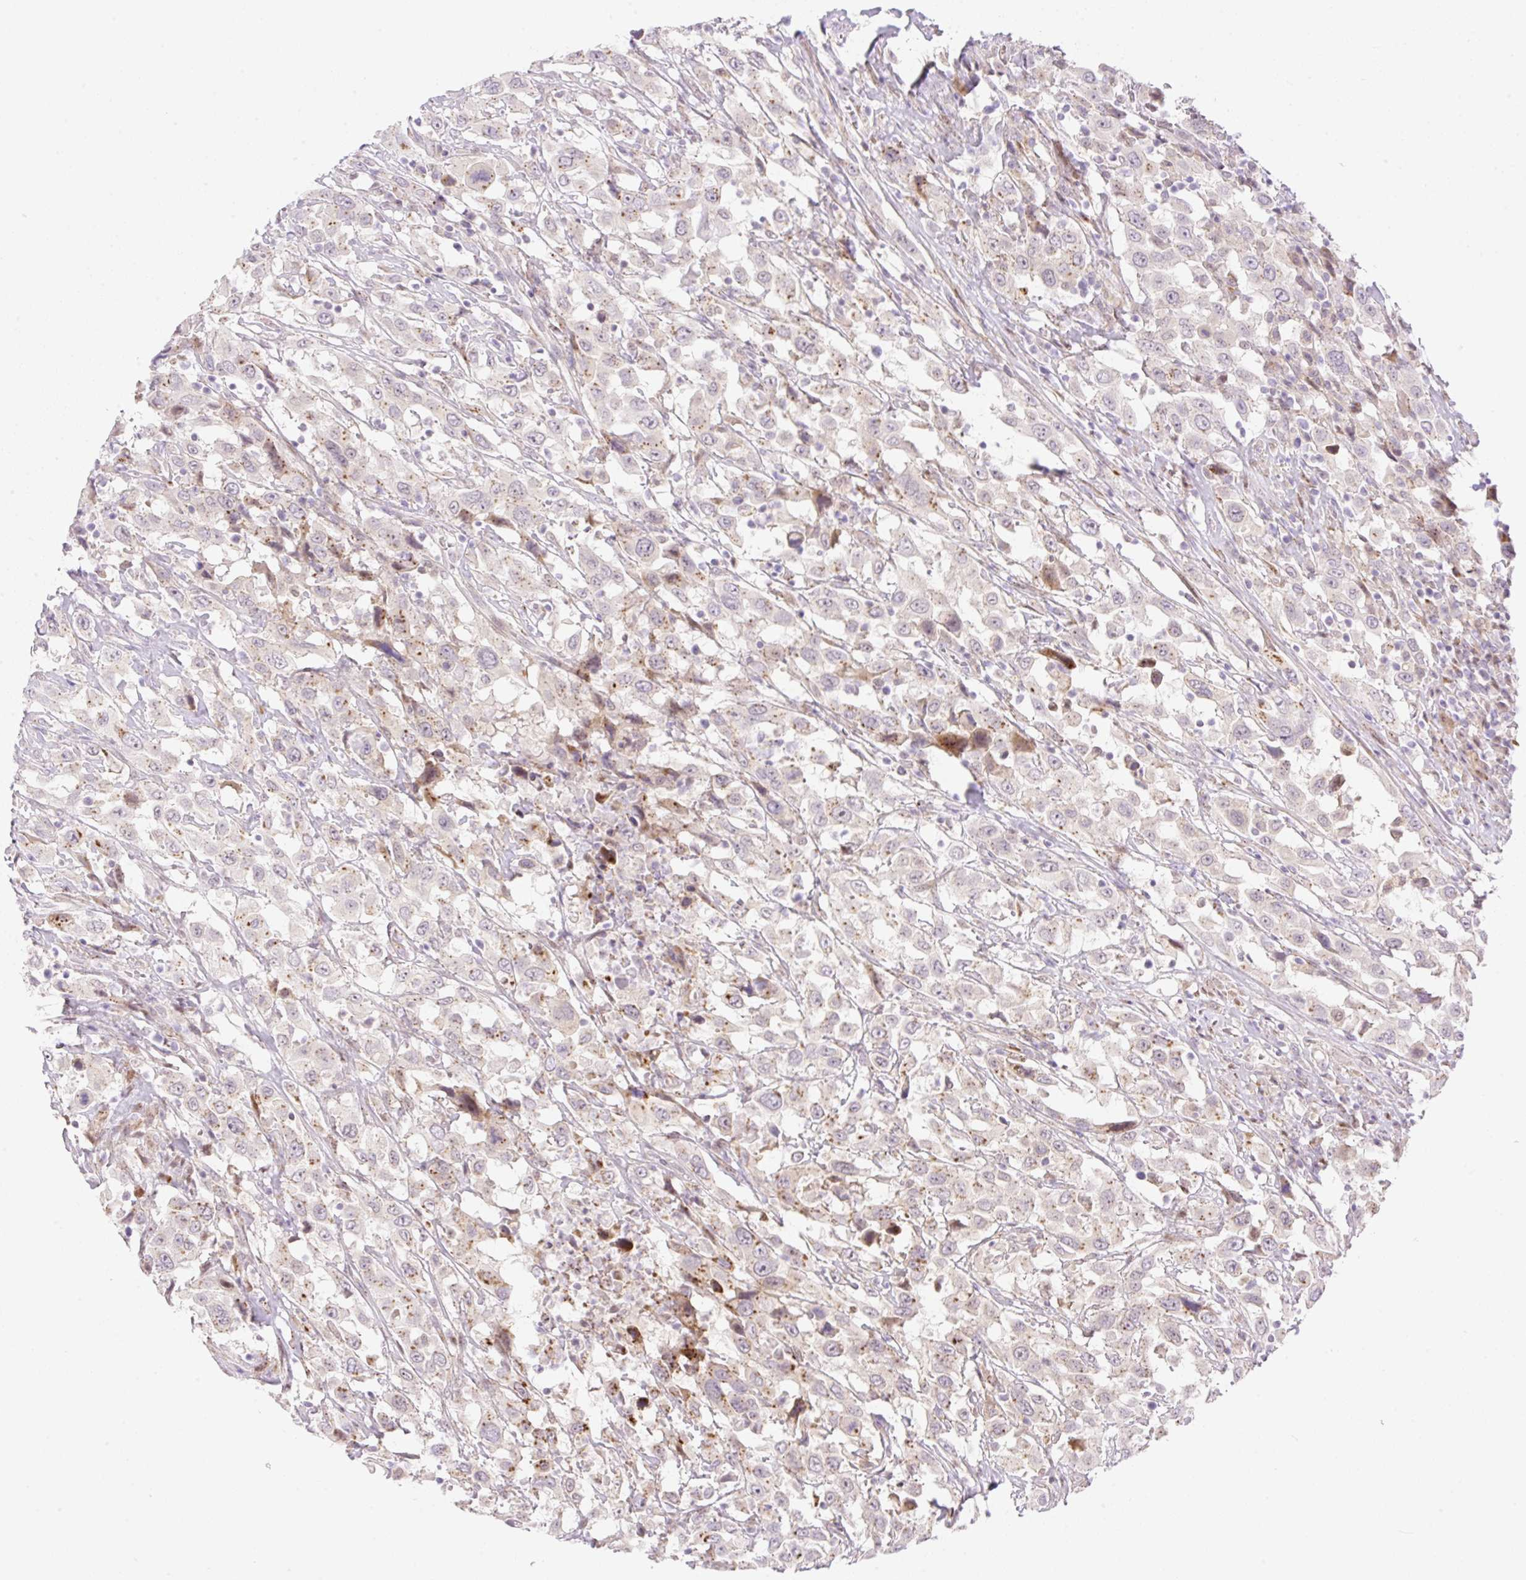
{"staining": {"intensity": "moderate", "quantity": "25%-75%", "location": "cytoplasmic/membranous"}, "tissue": "urothelial cancer", "cell_type": "Tumor cells", "image_type": "cancer", "snomed": [{"axis": "morphology", "description": "Urothelial carcinoma, High grade"}, {"axis": "topography", "description": "Urinary bladder"}], "caption": "Urothelial cancer tissue reveals moderate cytoplasmic/membranous staining in approximately 25%-75% of tumor cells, visualized by immunohistochemistry.", "gene": "ZFP41", "patient": {"sex": "male", "age": 61}}